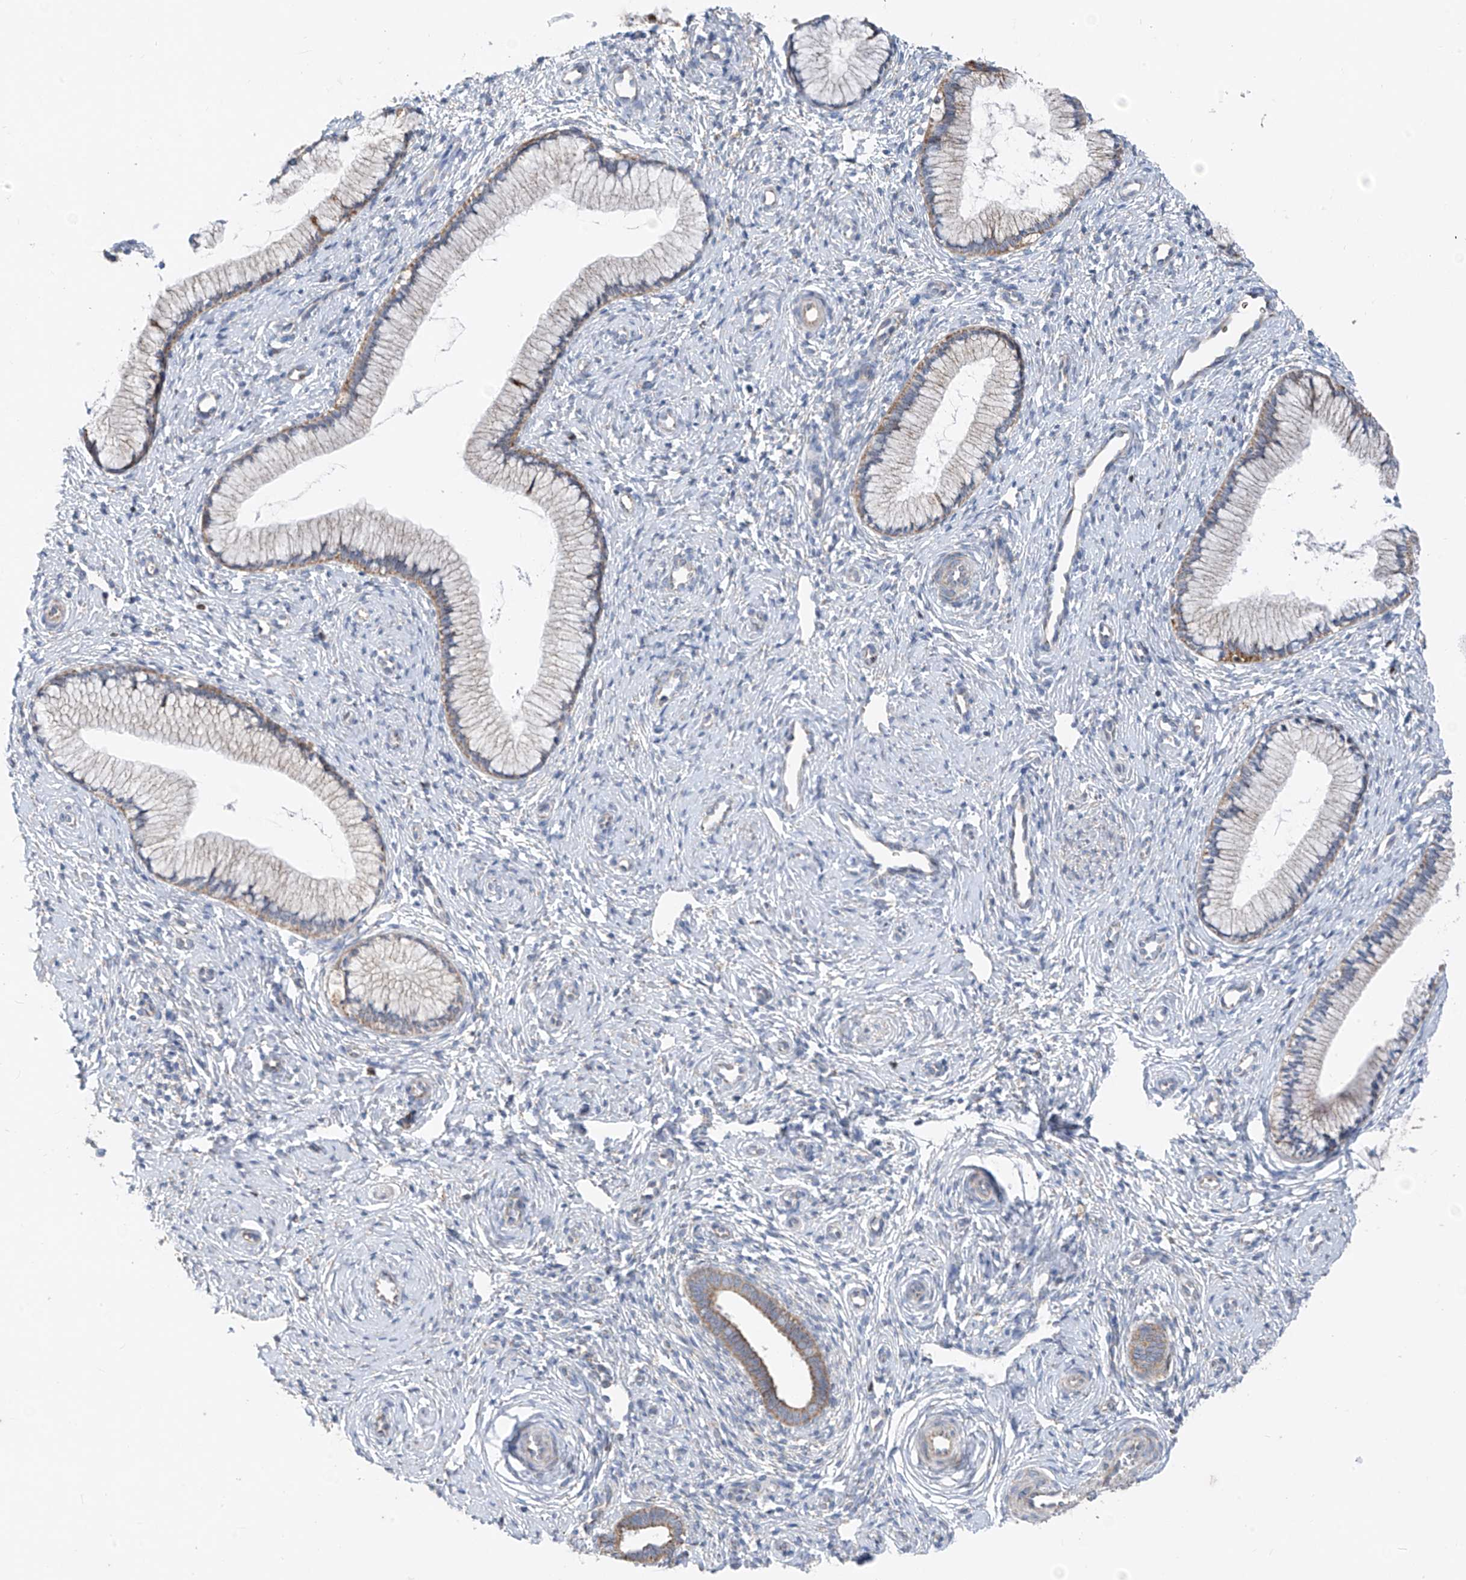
{"staining": {"intensity": "weak", "quantity": "25%-75%", "location": "cytoplasmic/membranous"}, "tissue": "cervix", "cell_type": "Glandular cells", "image_type": "normal", "snomed": [{"axis": "morphology", "description": "Normal tissue, NOS"}, {"axis": "topography", "description": "Cervix"}], "caption": "Immunohistochemistry (IHC) histopathology image of normal cervix: human cervix stained using immunohistochemistry (IHC) exhibits low levels of weak protein expression localized specifically in the cytoplasmic/membranous of glandular cells, appearing as a cytoplasmic/membranous brown color.", "gene": "EOMES", "patient": {"sex": "female", "age": 27}}